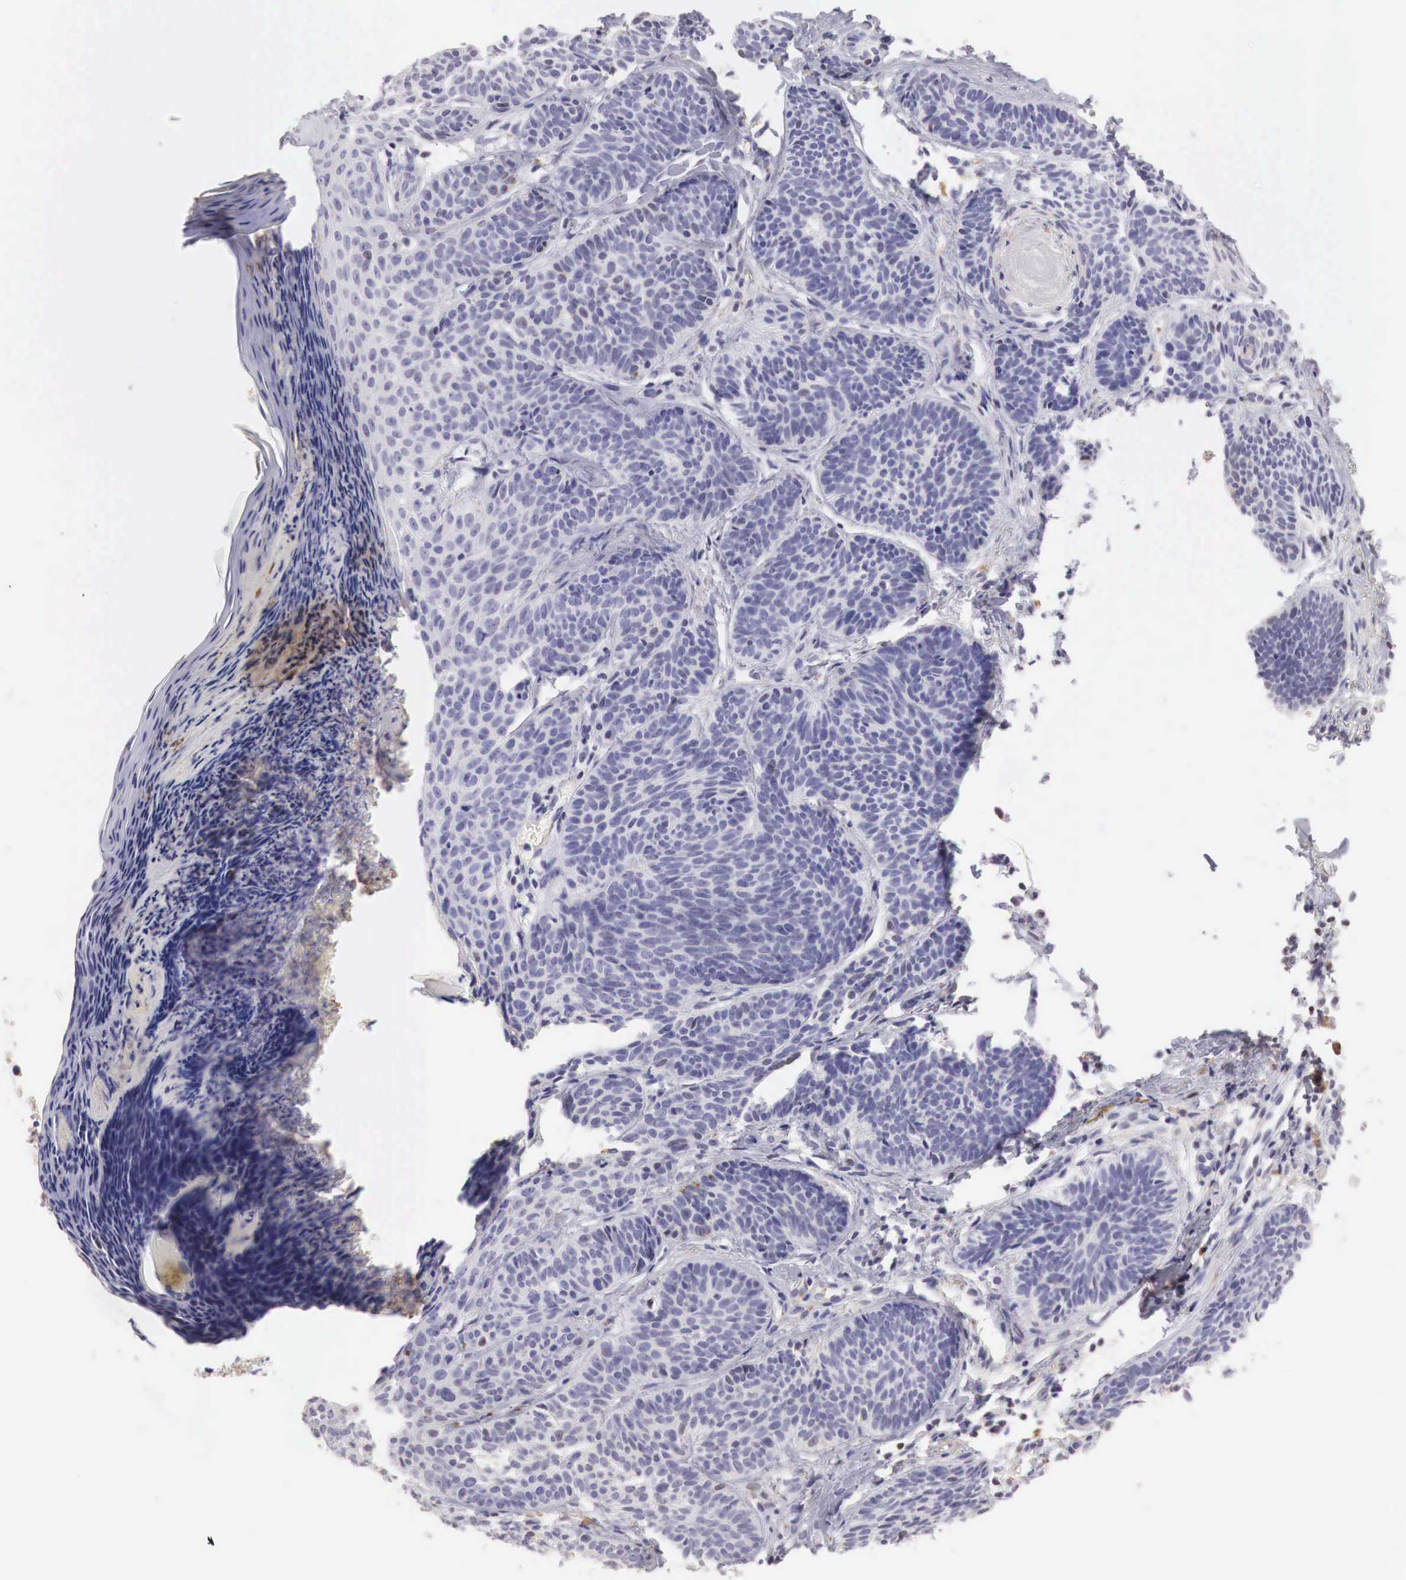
{"staining": {"intensity": "negative", "quantity": "none", "location": "none"}, "tissue": "skin cancer", "cell_type": "Tumor cells", "image_type": "cancer", "snomed": [{"axis": "morphology", "description": "Basal cell carcinoma"}, {"axis": "topography", "description": "Skin"}], "caption": "Photomicrograph shows no protein staining in tumor cells of skin cancer (basal cell carcinoma) tissue. (Stains: DAB (3,3'-diaminobenzidine) immunohistochemistry (IHC) with hematoxylin counter stain, Microscopy: brightfield microscopy at high magnification).", "gene": "XPNPEP2", "patient": {"sex": "female", "age": 62}}